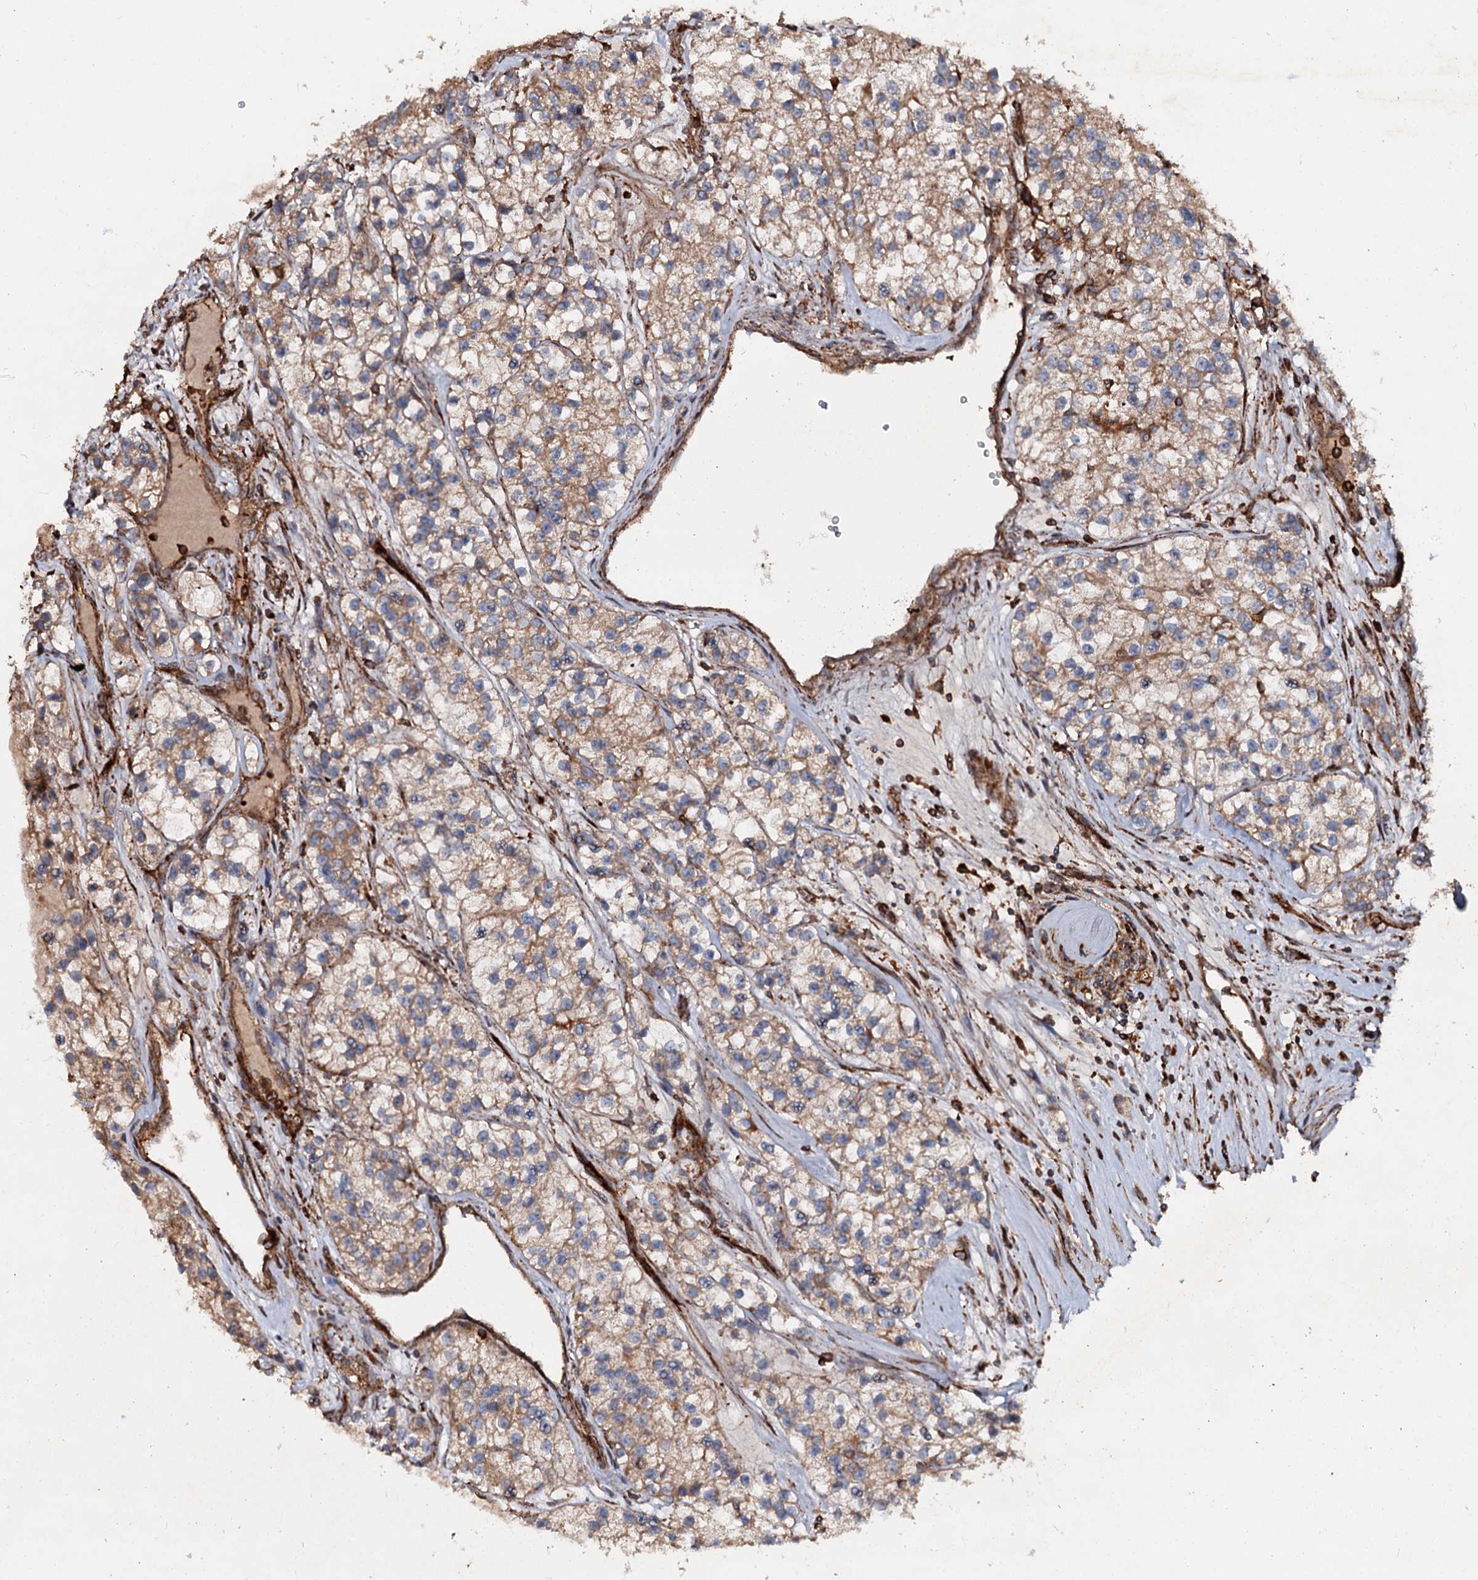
{"staining": {"intensity": "moderate", "quantity": ">75%", "location": "cytoplasmic/membranous"}, "tissue": "renal cancer", "cell_type": "Tumor cells", "image_type": "cancer", "snomed": [{"axis": "morphology", "description": "Adenocarcinoma, NOS"}, {"axis": "topography", "description": "Kidney"}], "caption": "Protein staining by IHC shows moderate cytoplasmic/membranous expression in approximately >75% of tumor cells in adenocarcinoma (renal). (brown staining indicates protein expression, while blue staining denotes nuclei).", "gene": "WDR73", "patient": {"sex": "female", "age": 57}}